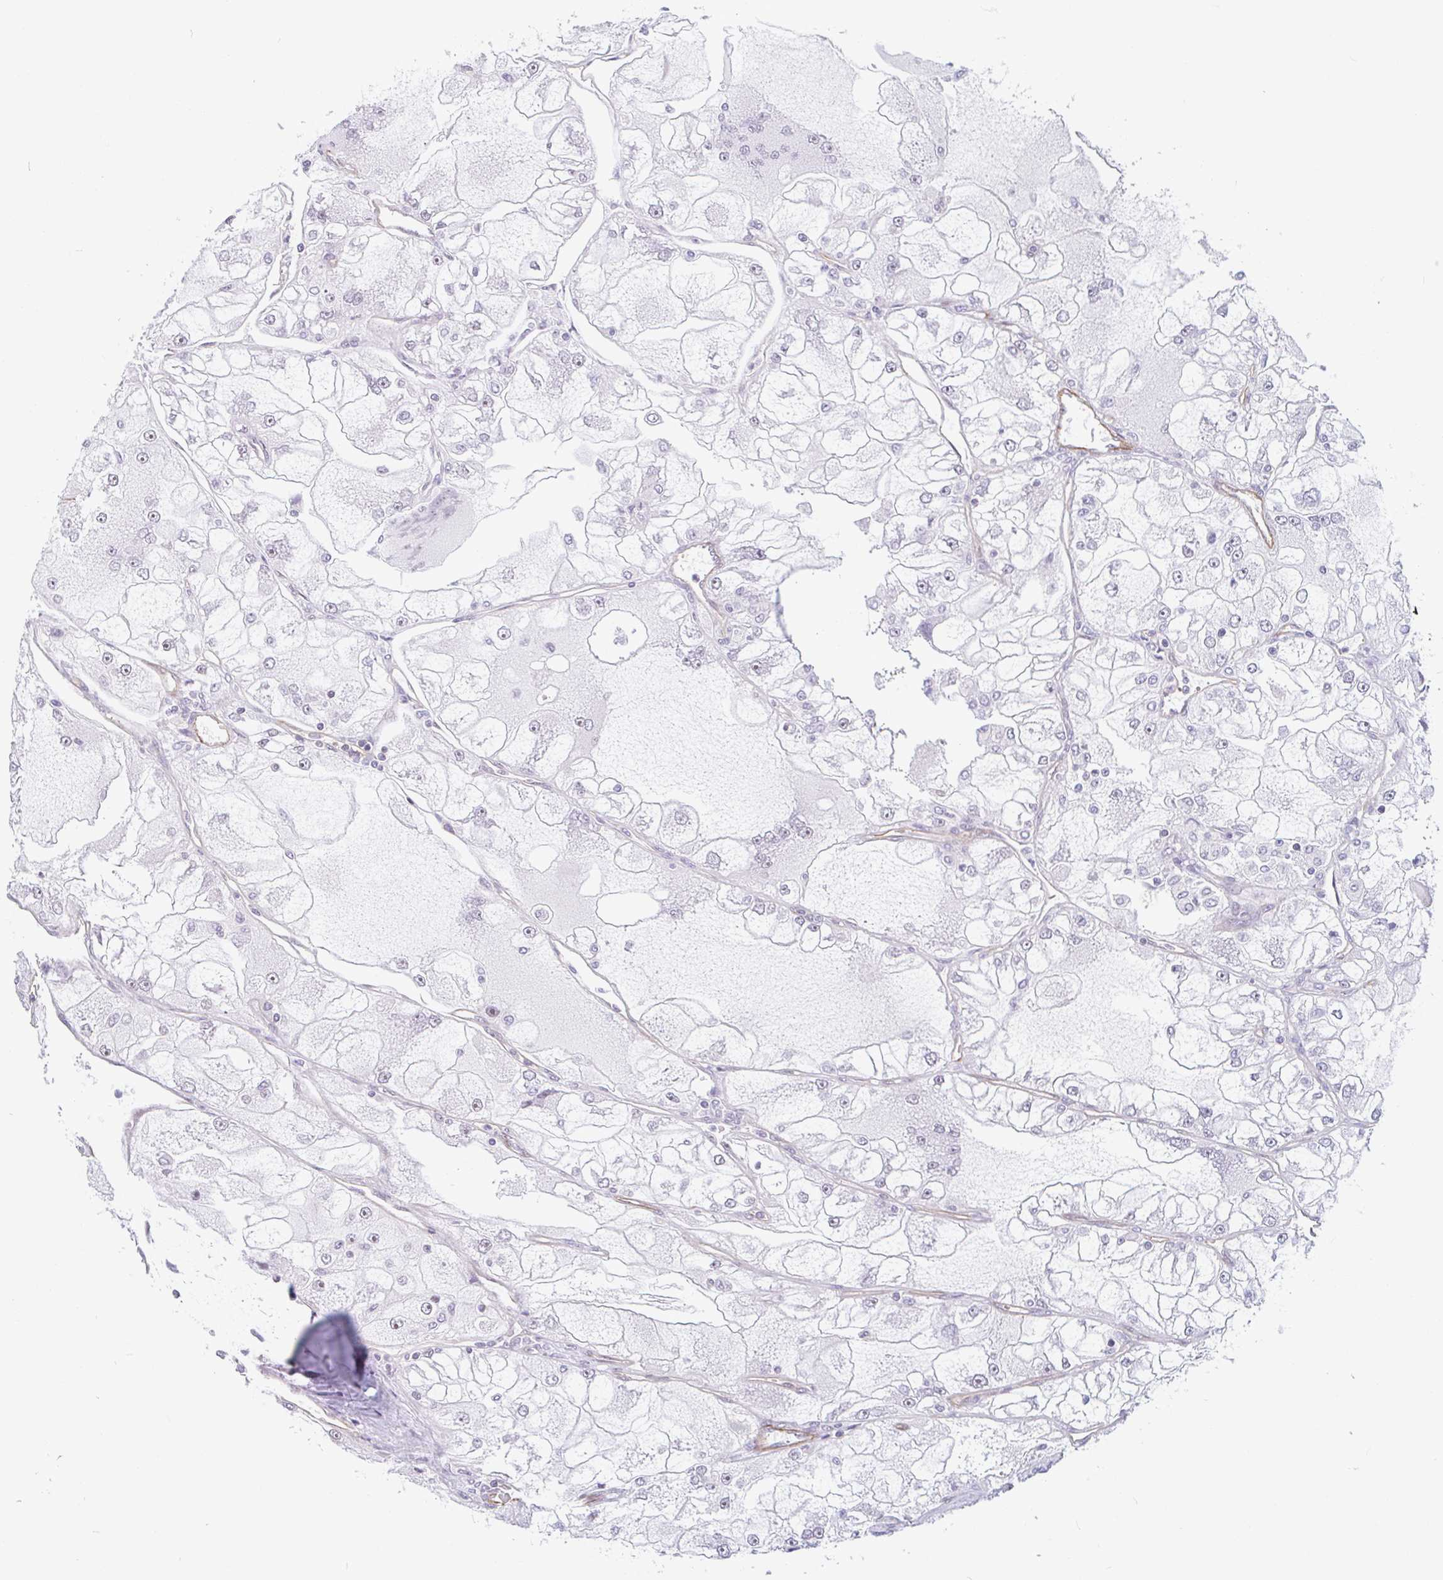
{"staining": {"intensity": "negative", "quantity": "none", "location": "none"}, "tissue": "renal cancer", "cell_type": "Tumor cells", "image_type": "cancer", "snomed": [{"axis": "morphology", "description": "Adenocarcinoma, NOS"}, {"axis": "topography", "description": "Kidney"}], "caption": "Immunohistochemistry of renal cancer (adenocarcinoma) exhibits no positivity in tumor cells.", "gene": "ZNF689", "patient": {"sex": "female", "age": 72}}